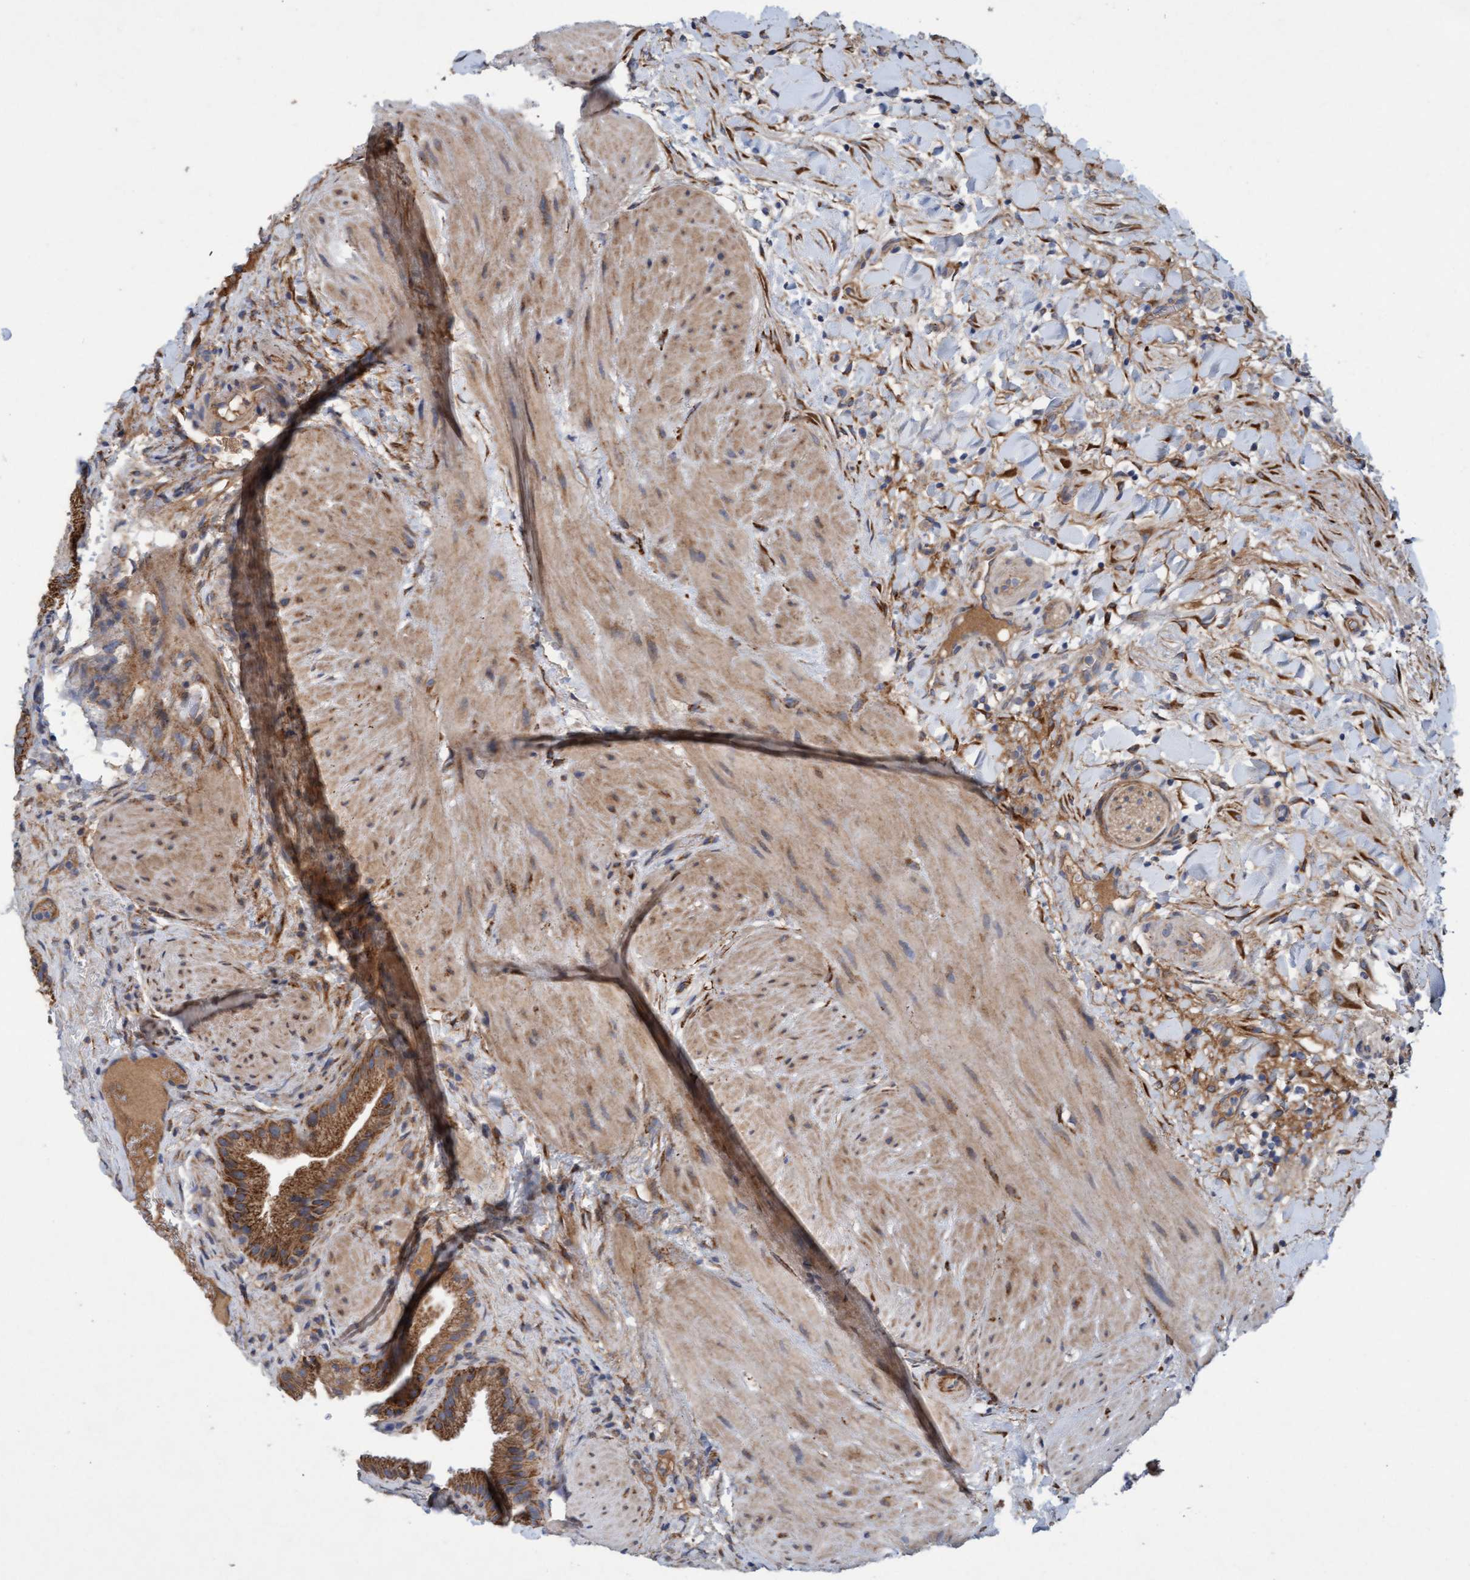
{"staining": {"intensity": "strong", "quantity": ">75%", "location": "cytoplasmic/membranous"}, "tissue": "gallbladder", "cell_type": "Glandular cells", "image_type": "normal", "snomed": [{"axis": "morphology", "description": "Normal tissue, NOS"}, {"axis": "topography", "description": "Gallbladder"}], "caption": "The photomicrograph shows staining of unremarkable gallbladder, revealing strong cytoplasmic/membranous protein expression (brown color) within glandular cells.", "gene": "DDHD2", "patient": {"sex": "male", "age": 49}}